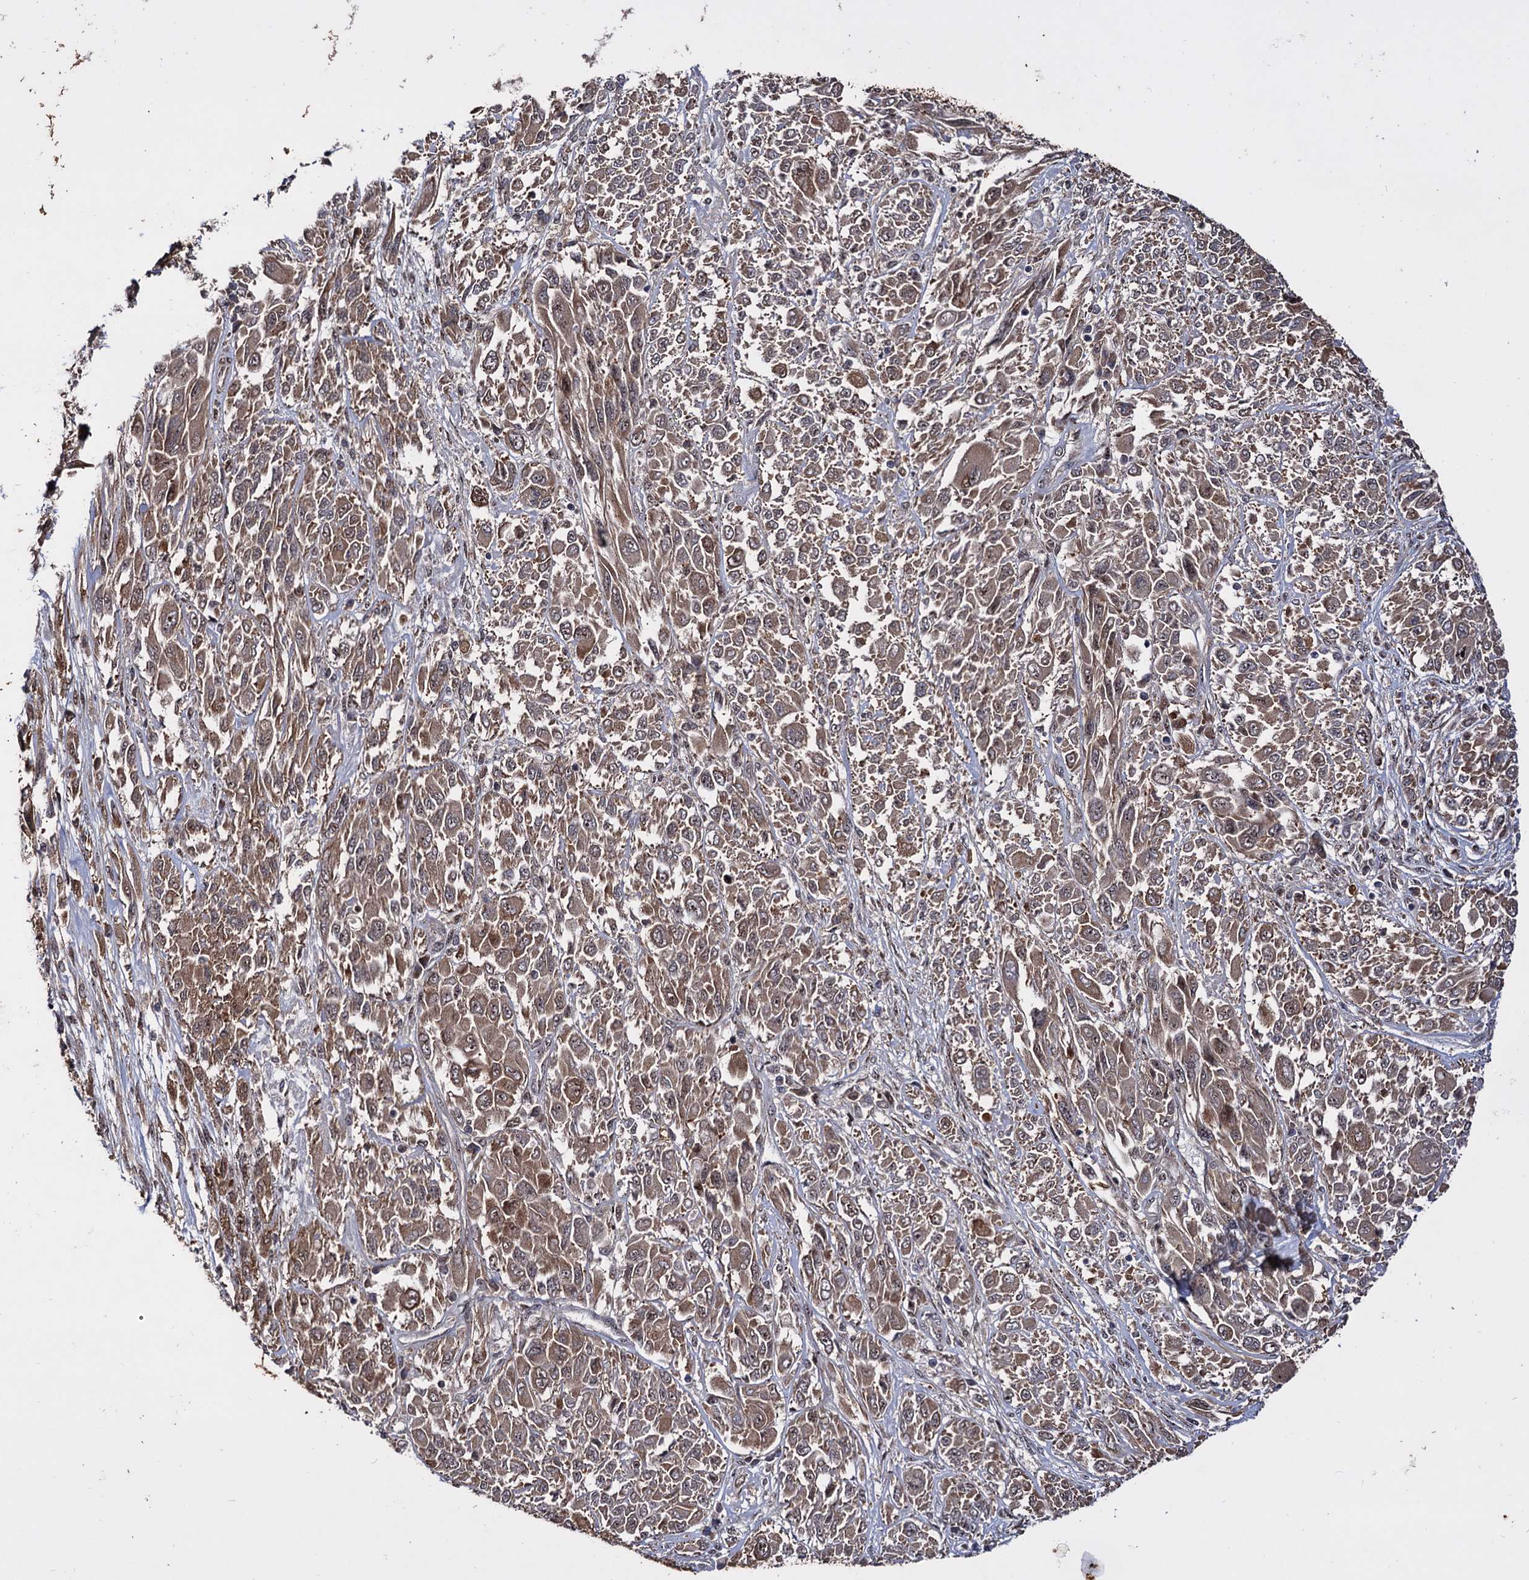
{"staining": {"intensity": "moderate", "quantity": ">75%", "location": "cytoplasmic/membranous,nuclear"}, "tissue": "melanoma", "cell_type": "Tumor cells", "image_type": "cancer", "snomed": [{"axis": "morphology", "description": "Malignant melanoma, NOS"}, {"axis": "topography", "description": "Skin"}], "caption": "Melanoma was stained to show a protein in brown. There is medium levels of moderate cytoplasmic/membranous and nuclear staining in about >75% of tumor cells.", "gene": "PIGB", "patient": {"sex": "female", "age": 91}}